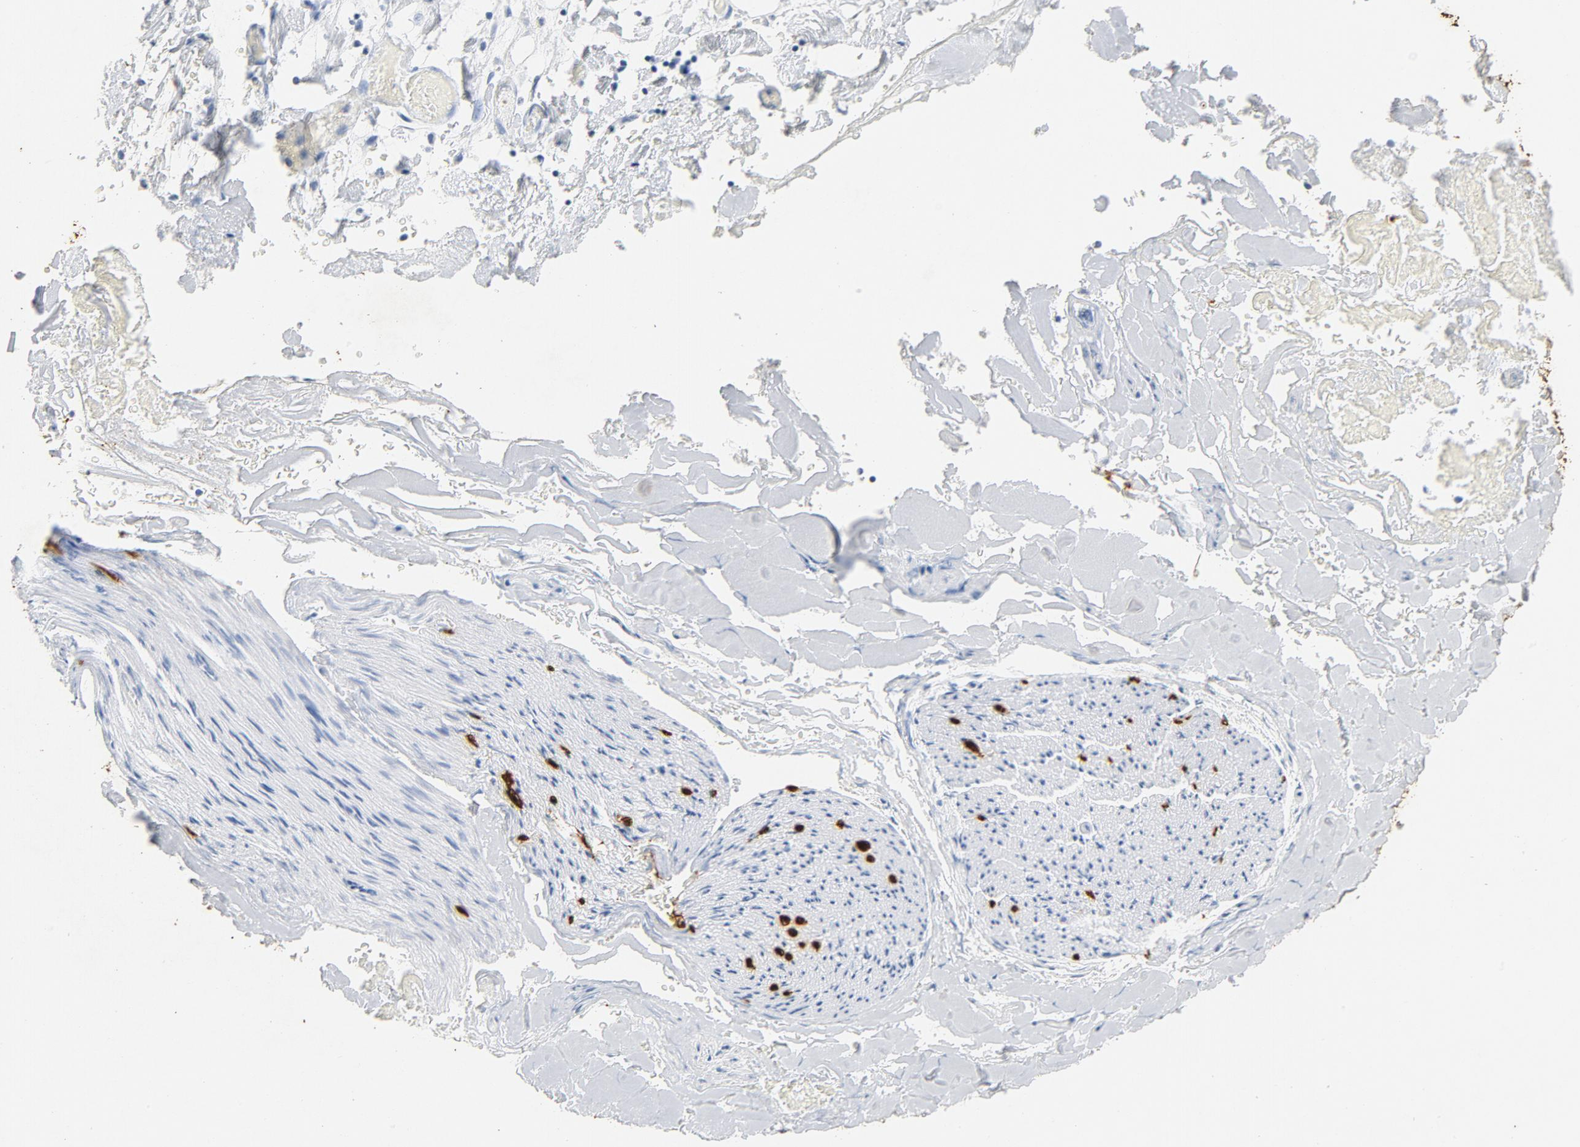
{"staining": {"intensity": "negative", "quantity": "none", "location": "none"}, "tissue": "adipose tissue", "cell_type": "Adipocytes", "image_type": "normal", "snomed": [{"axis": "morphology", "description": "Normal tissue, NOS"}, {"axis": "morphology", "description": "Cholangiocarcinoma"}, {"axis": "topography", "description": "Liver"}, {"axis": "topography", "description": "Peripheral nerve tissue"}], "caption": "Immunohistochemistry (IHC) of benign adipose tissue displays no positivity in adipocytes. The staining is performed using DAB (3,3'-diaminobenzidine) brown chromogen with nuclei counter-stained in using hematoxylin.", "gene": "PTPRB", "patient": {"sex": "male", "age": 50}}